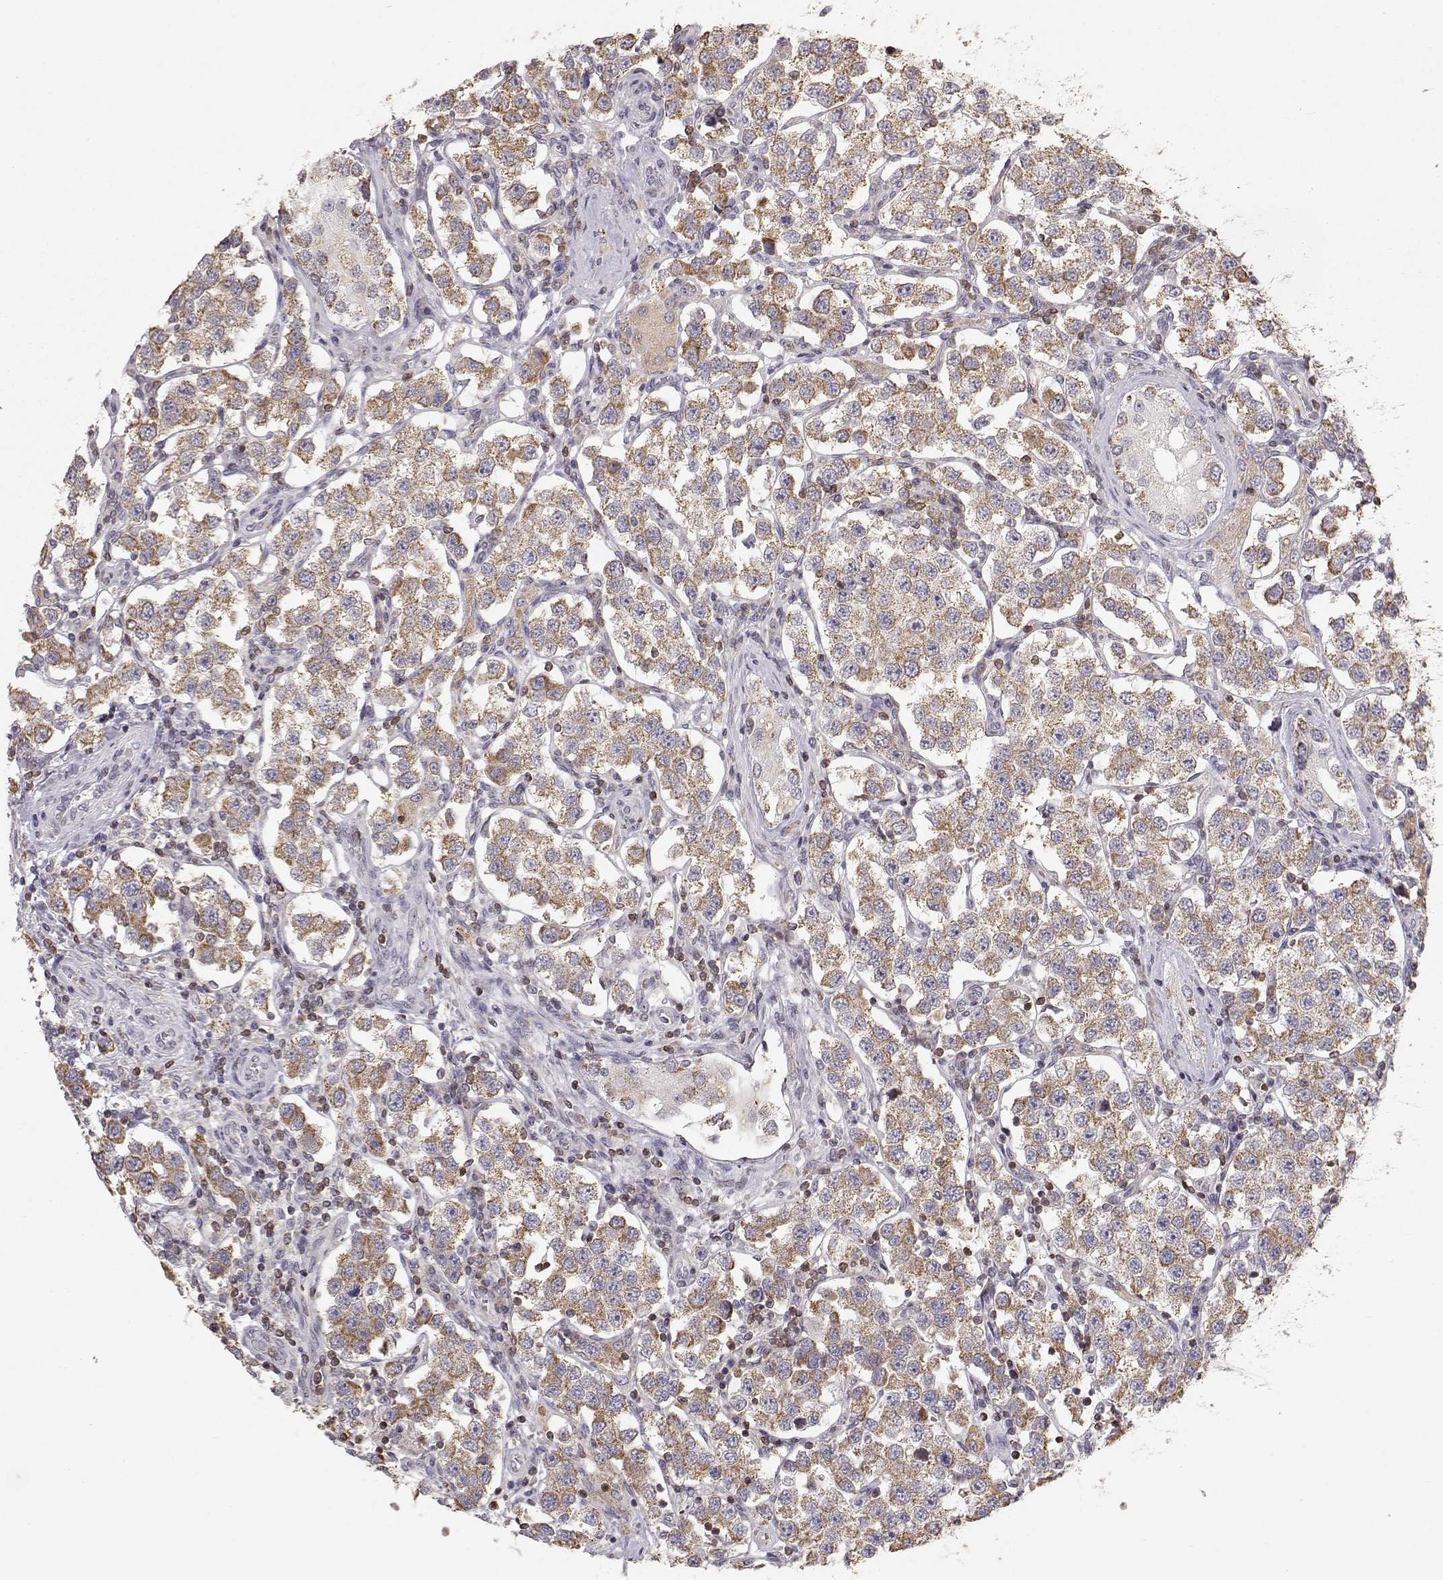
{"staining": {"intensity": "moderate", "quantity": ">75%", "location": "cytoplasmic/membranous"}, "tissue": "testis cancer", "cell_type": "Tumor cells", "image_type": "cancer", "snomed": [{"axis": "morphology", "description": "Seminoma, NOS"}, {"axis": "topography", "description": "Testis"}], "caption": "About >75% of tumor cells in human testis seminoma reveal moderate cytoplasmic/membranous protein expression as visualized by brown immunohistochemical staining.", "gene": "GRAP2", "patient": {"sex": "male", "age": 37}}